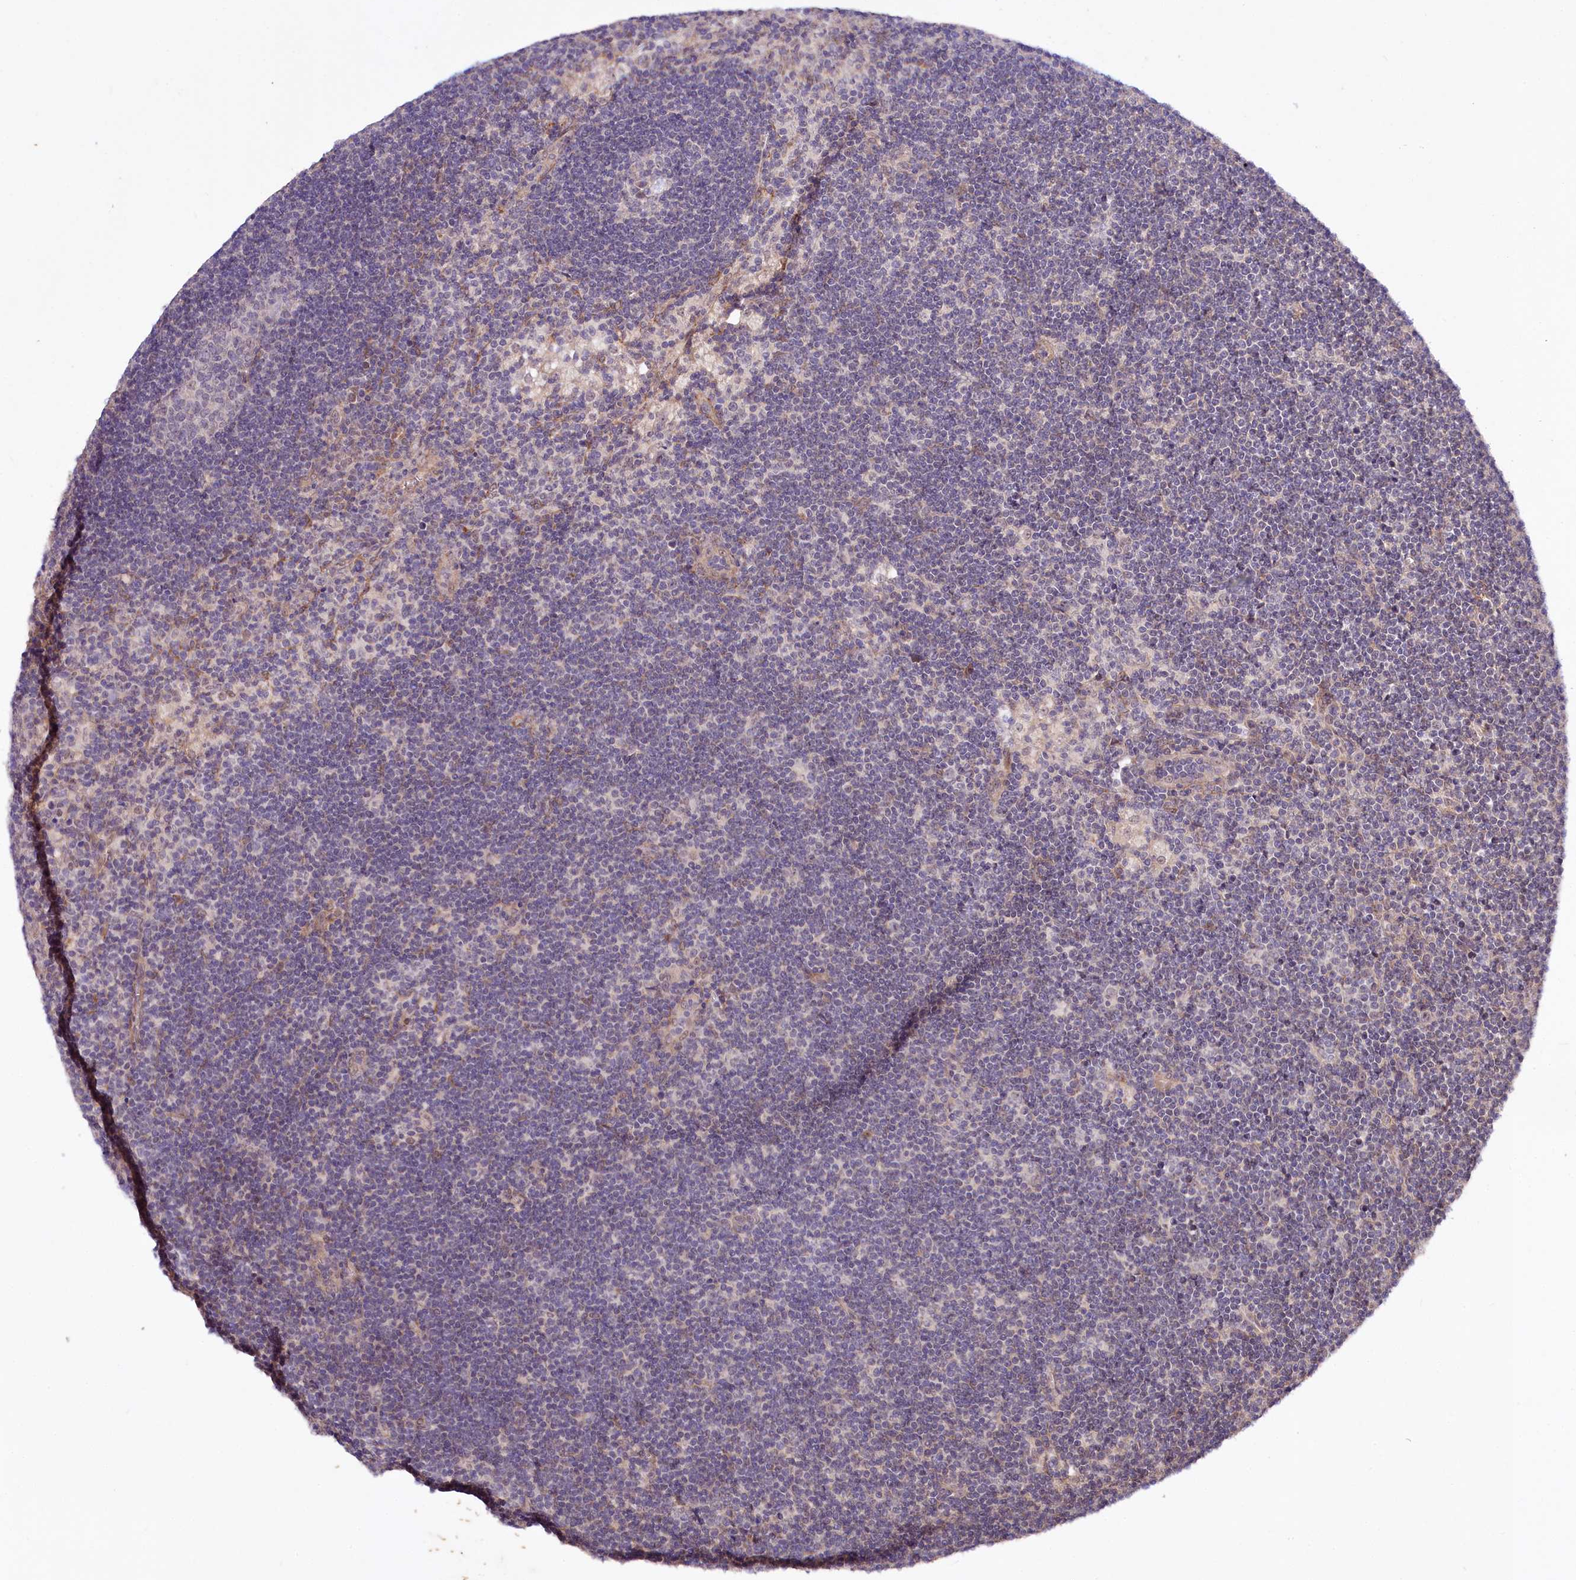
{"staining": {"intensity": "negative", "quantity": "none", "location": "none"}, "tissue": "lymph node", "cell_type": "Germinal center cells", "image_type": "normal", "snomed": [{"axis": "morphology", "description": "Normal tissue, NOS"}, {"axis": "topography", "description": "Lymph node"}], "caption": "The histopathology image displays no significant positivity in germinal center cells of lymph node.", "gene": "PHLDB1", "patient": {"sex": "male", "age": 24}}